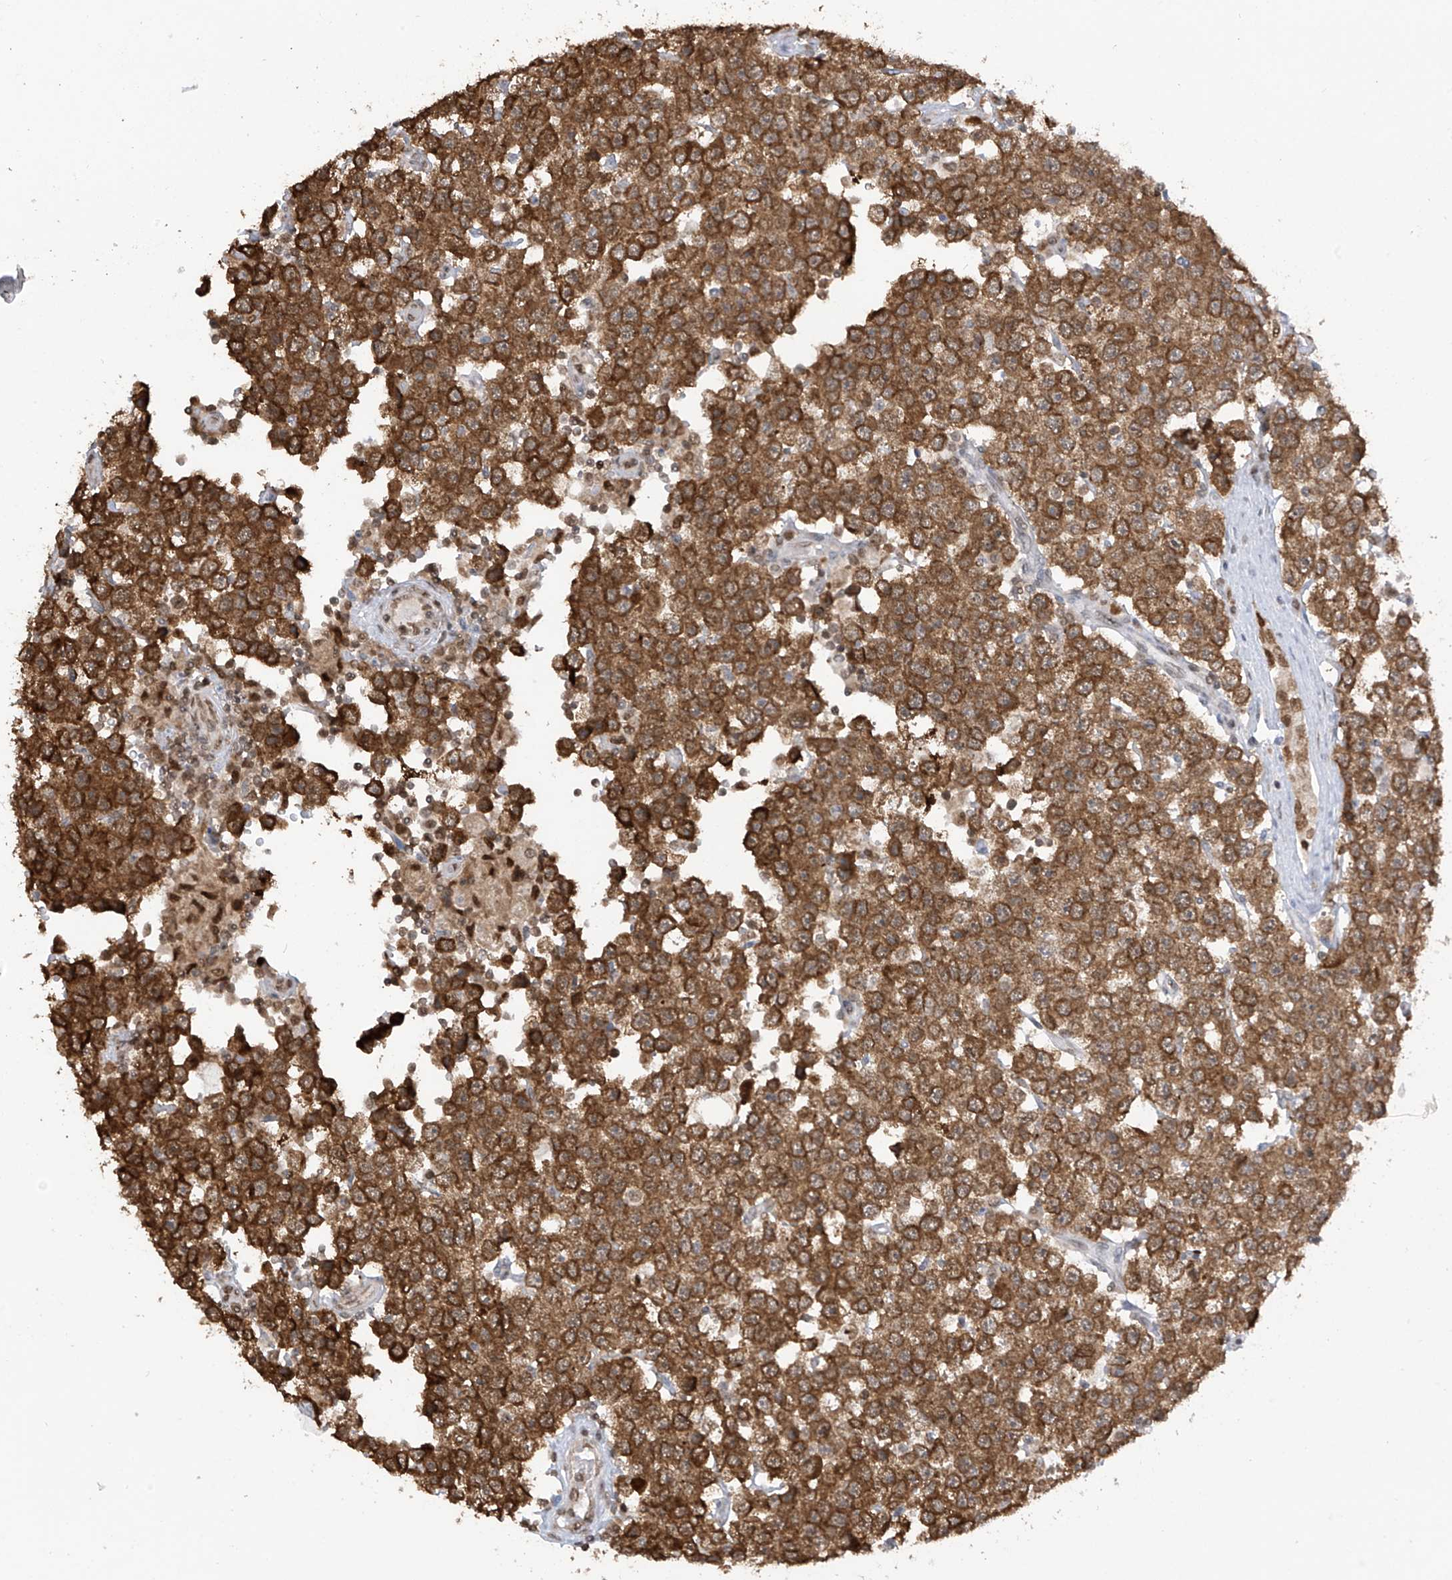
{"staining": {"intensity": "moderate", "quantity": ">75%", "location": "cytoplasmic/membranous"}, "tissue": "testis cancer", "cell_type": "Tumor cells", "image_type": "cancer", "snomed": [{"axis": "morphology", "description": "Seminoma, NOS"}, {"axis": "topography", "description": "Testis"}], "caption": "Protein analysis of testis seminoma tissue shows moderate cytoplasmic/membranous staining in about >75% of tumor cells.", "gene": "KPNB1", "patient": {"sex": "male", "age": 28}}